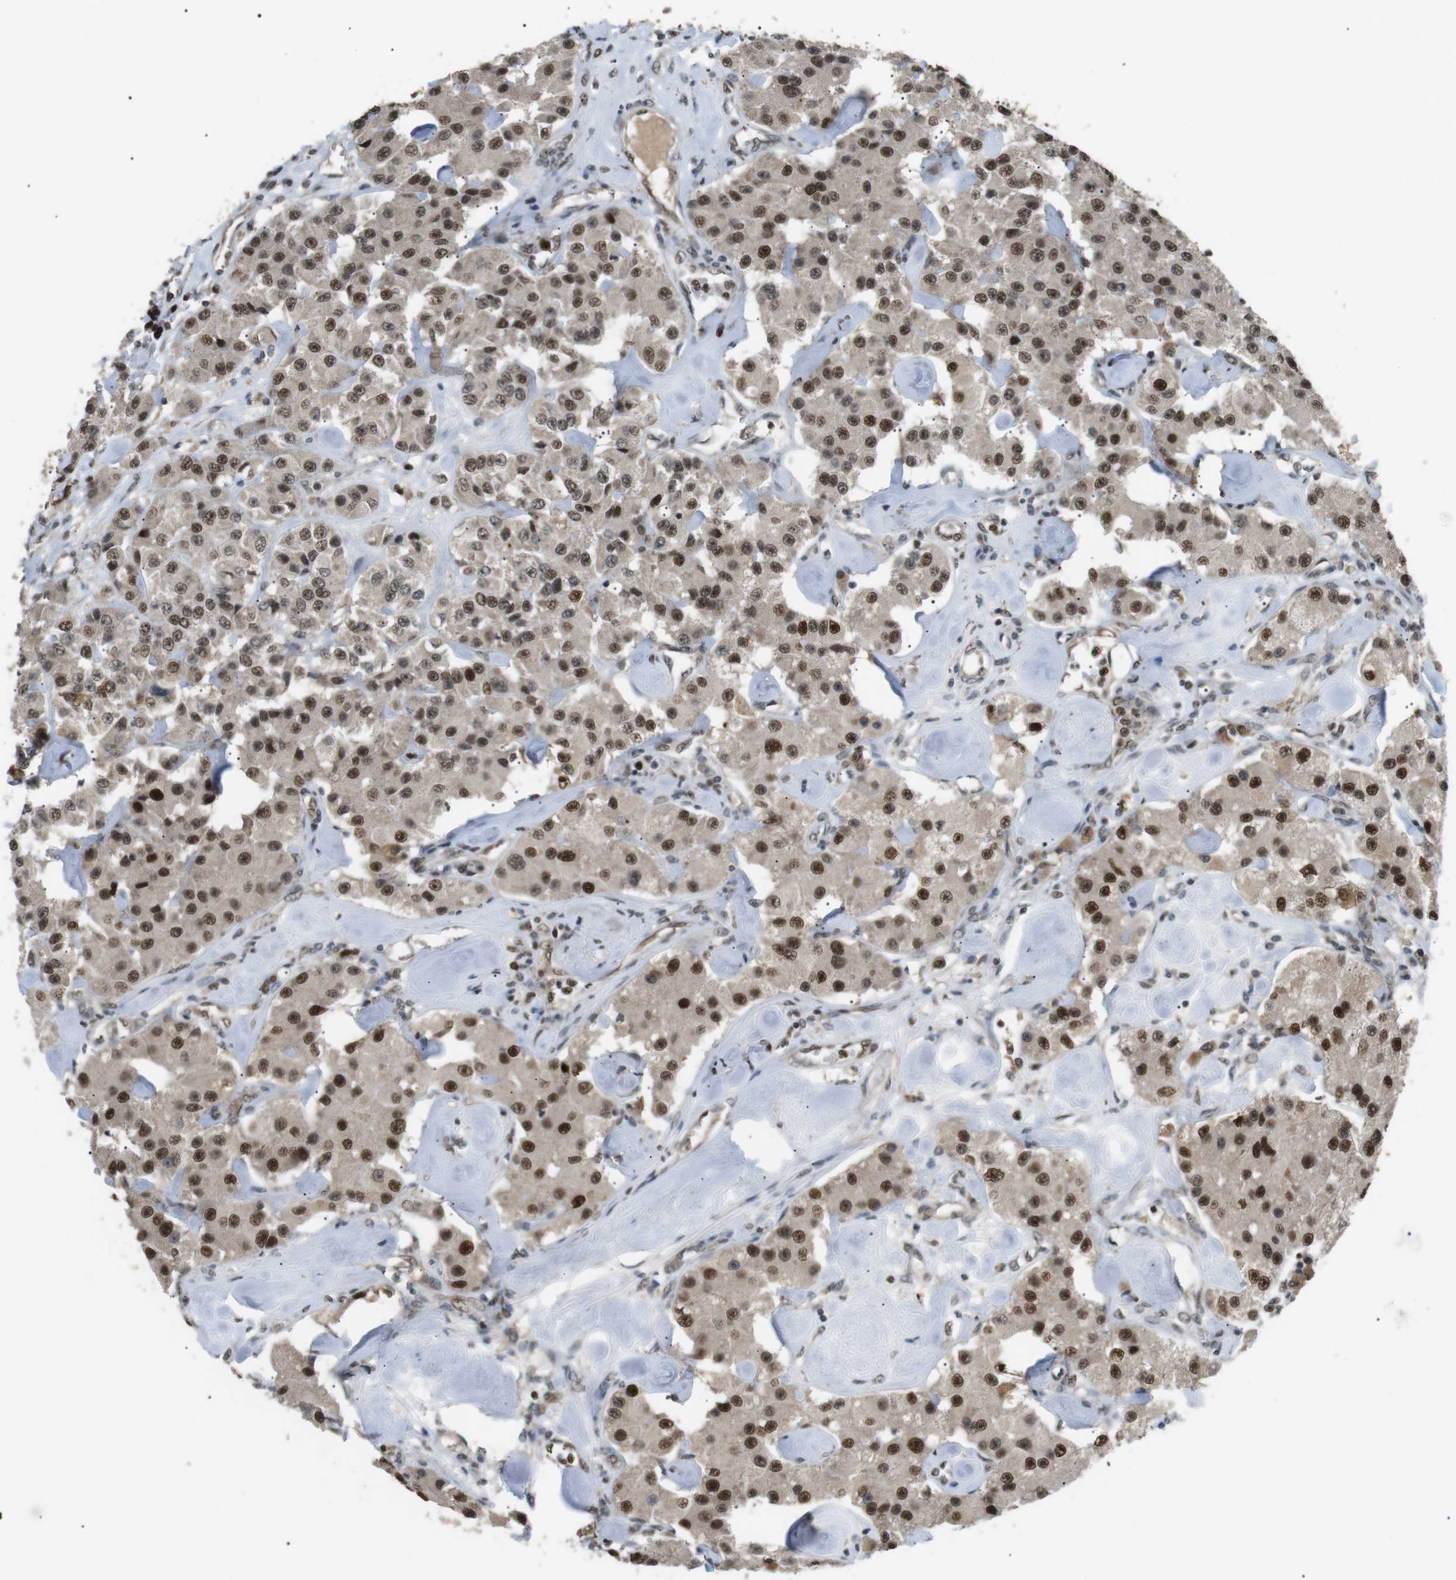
{"staining": {"intensity": "strong", "quantity": ">75%", "location": "nuclear"}, "tissue": "carcinoid", "cell_type": "Tumor cells", "image_type": "cancer", "snomed": [{"axis": "morphology", "description": "Carcinoid, malignant, NOS"}, {"axis": "topography", "description": "Pancreas"}], "caption": "There is high levels of strong nuclear positivity in tumor cells of carcinoid, as demonstrated by immunohistochemical staining (brown color).", "gene": "ORAI3", "patient": {"sex": "male", "age": 41}}